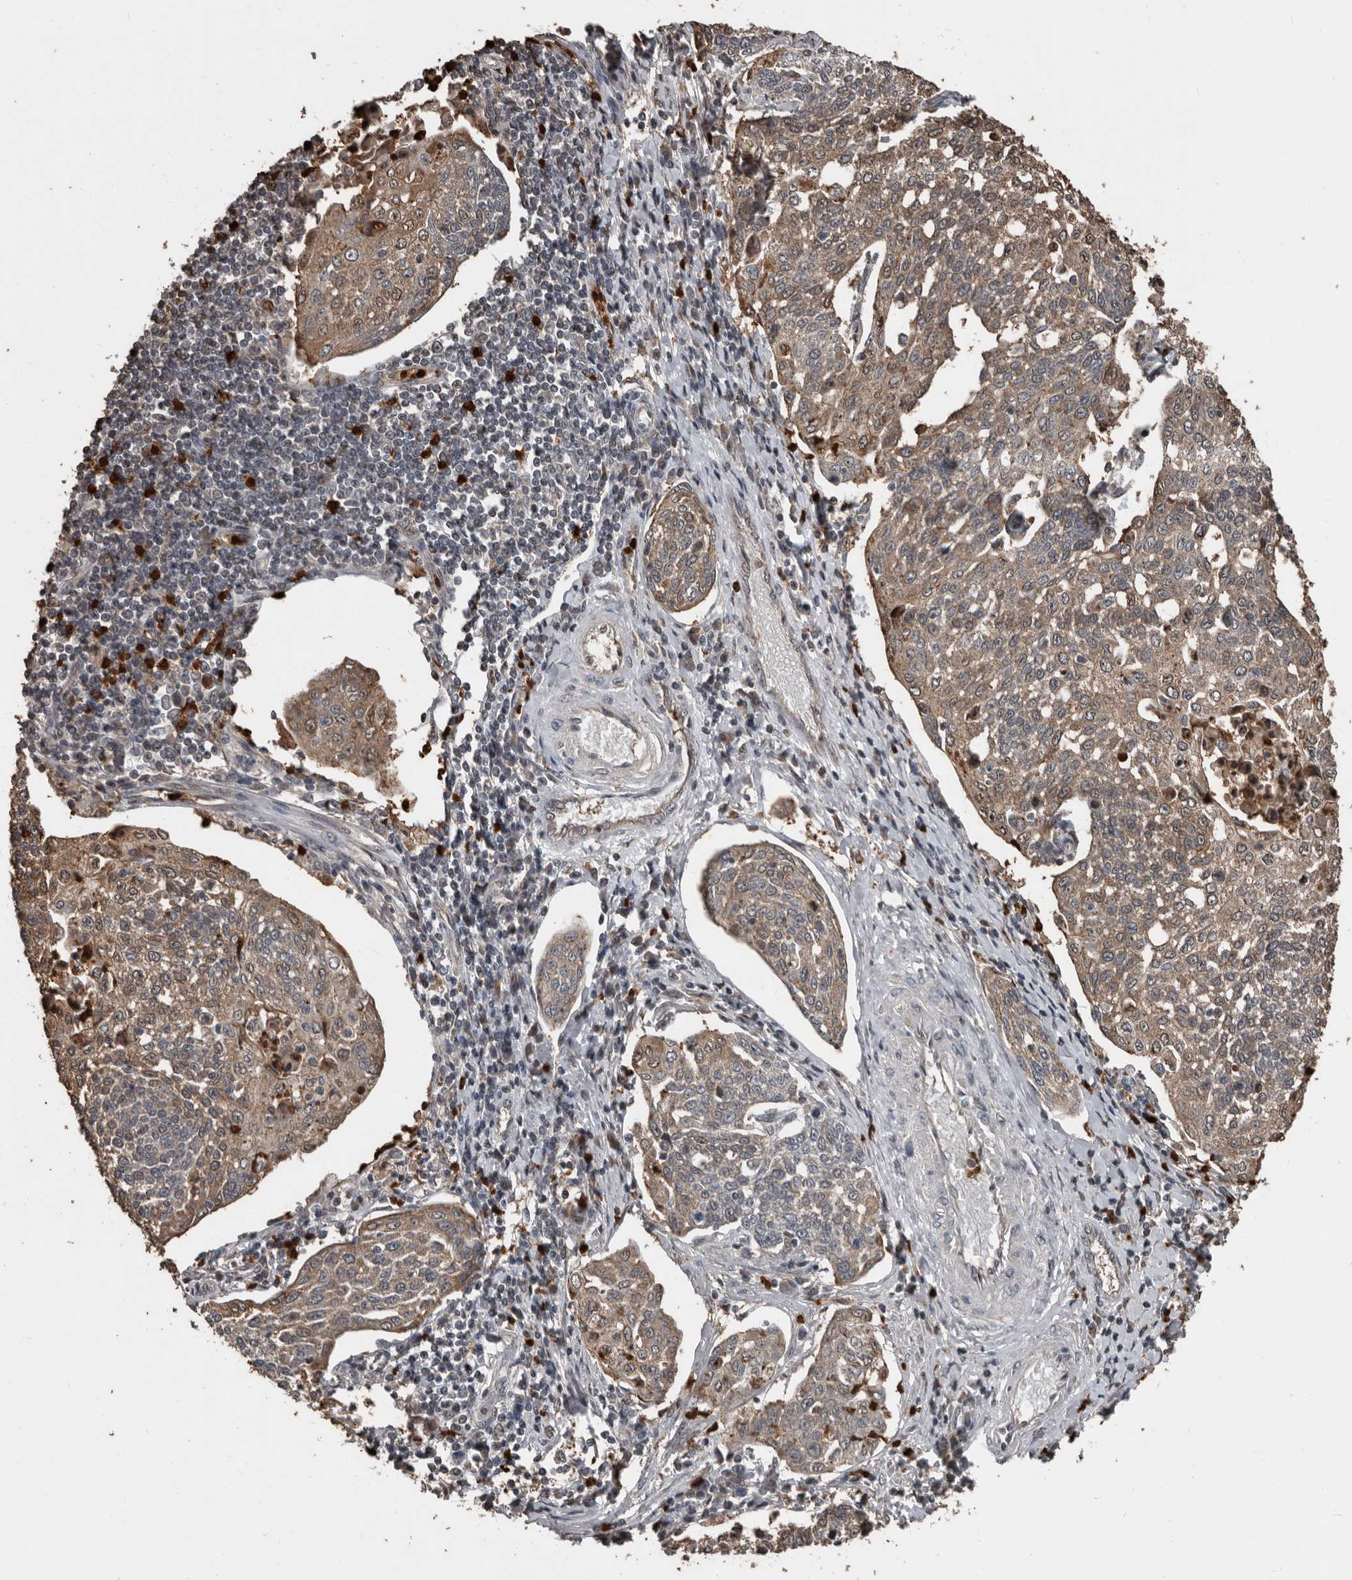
{"staining": {"intensity": "moderate", "quantity": "25%-75%", "location": "cytoplasmic/membranous"}, "tissue": "cervical cancer", "cell_type": "Tumor cells", "image_type": "cancer", "snomed": [{"axis": "morphology", "description": "Squamous cell carcinoma, NOS"}, {"axis": "topography", "description": "Cervix"}], "caption": "Protein analysis of squamous cell carcinoma (cervical) tissue reveals moderate cytoplasmic/membranous expression in approximately 25%-75% of tumor cells. (brown staining indicates protein expression, while blue staining denotes nuclei).", "gene": "FSBP", "patient": {"sex": "female", "age": 34}}